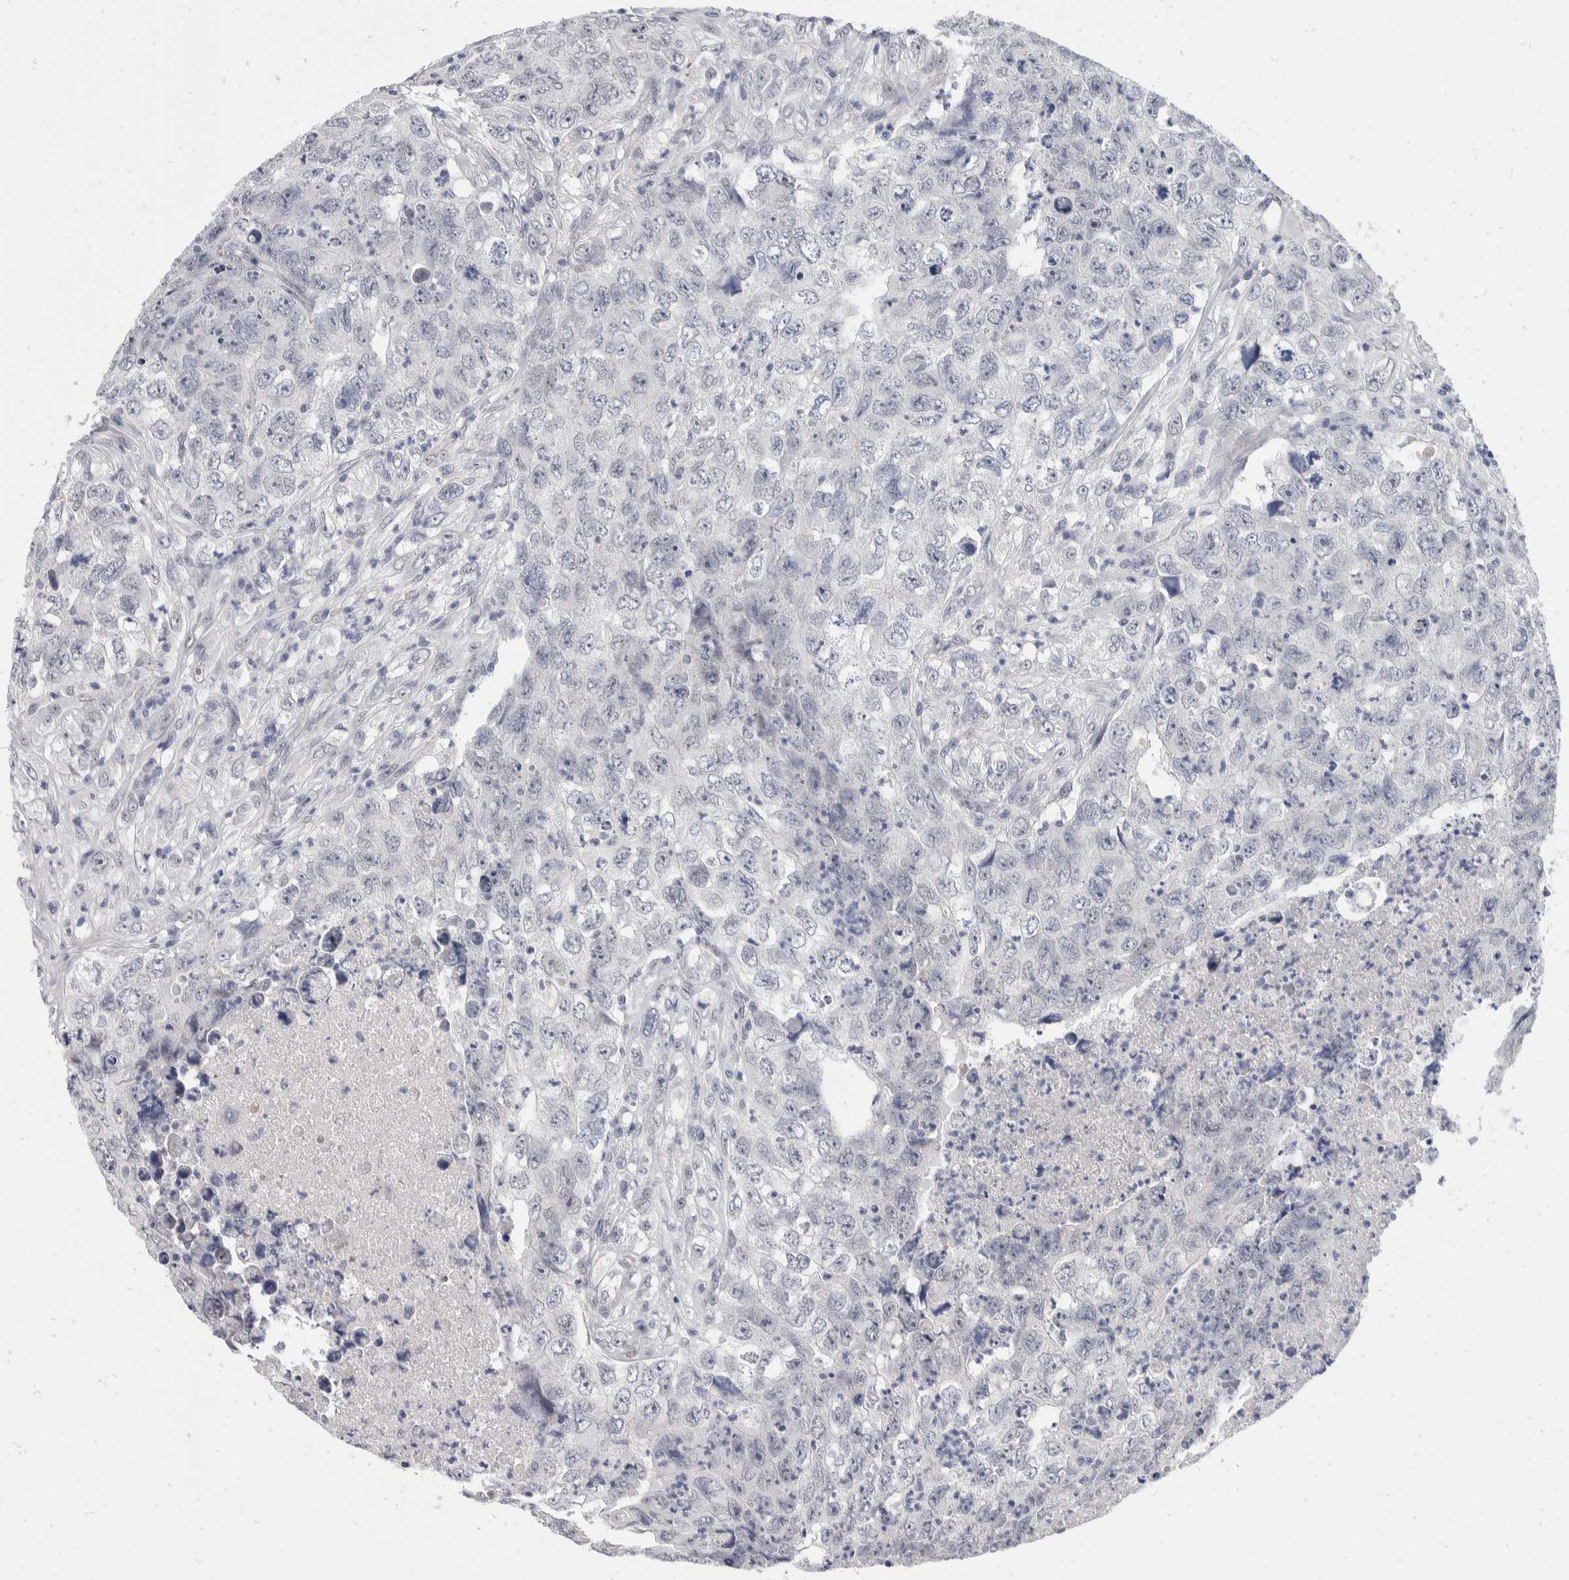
{"staining": {"intensity": "negative", "quantity": "none", "location": "none"}, "tissue": "testis cancer", "cell_type": "Tumor cells", "image_type": "cancer", "snomed": [{"axis": "morphology", "description": "Carcinoma, Embryonal, NOS"}, {"axis": "topography", "description": "Testis"}], "caption": "Tumor cells show no significant positivity in testis cancer (embryonal carcinoma).", "gene": "CATSPERD", "patient": {"sex": "male", "age": 32}}